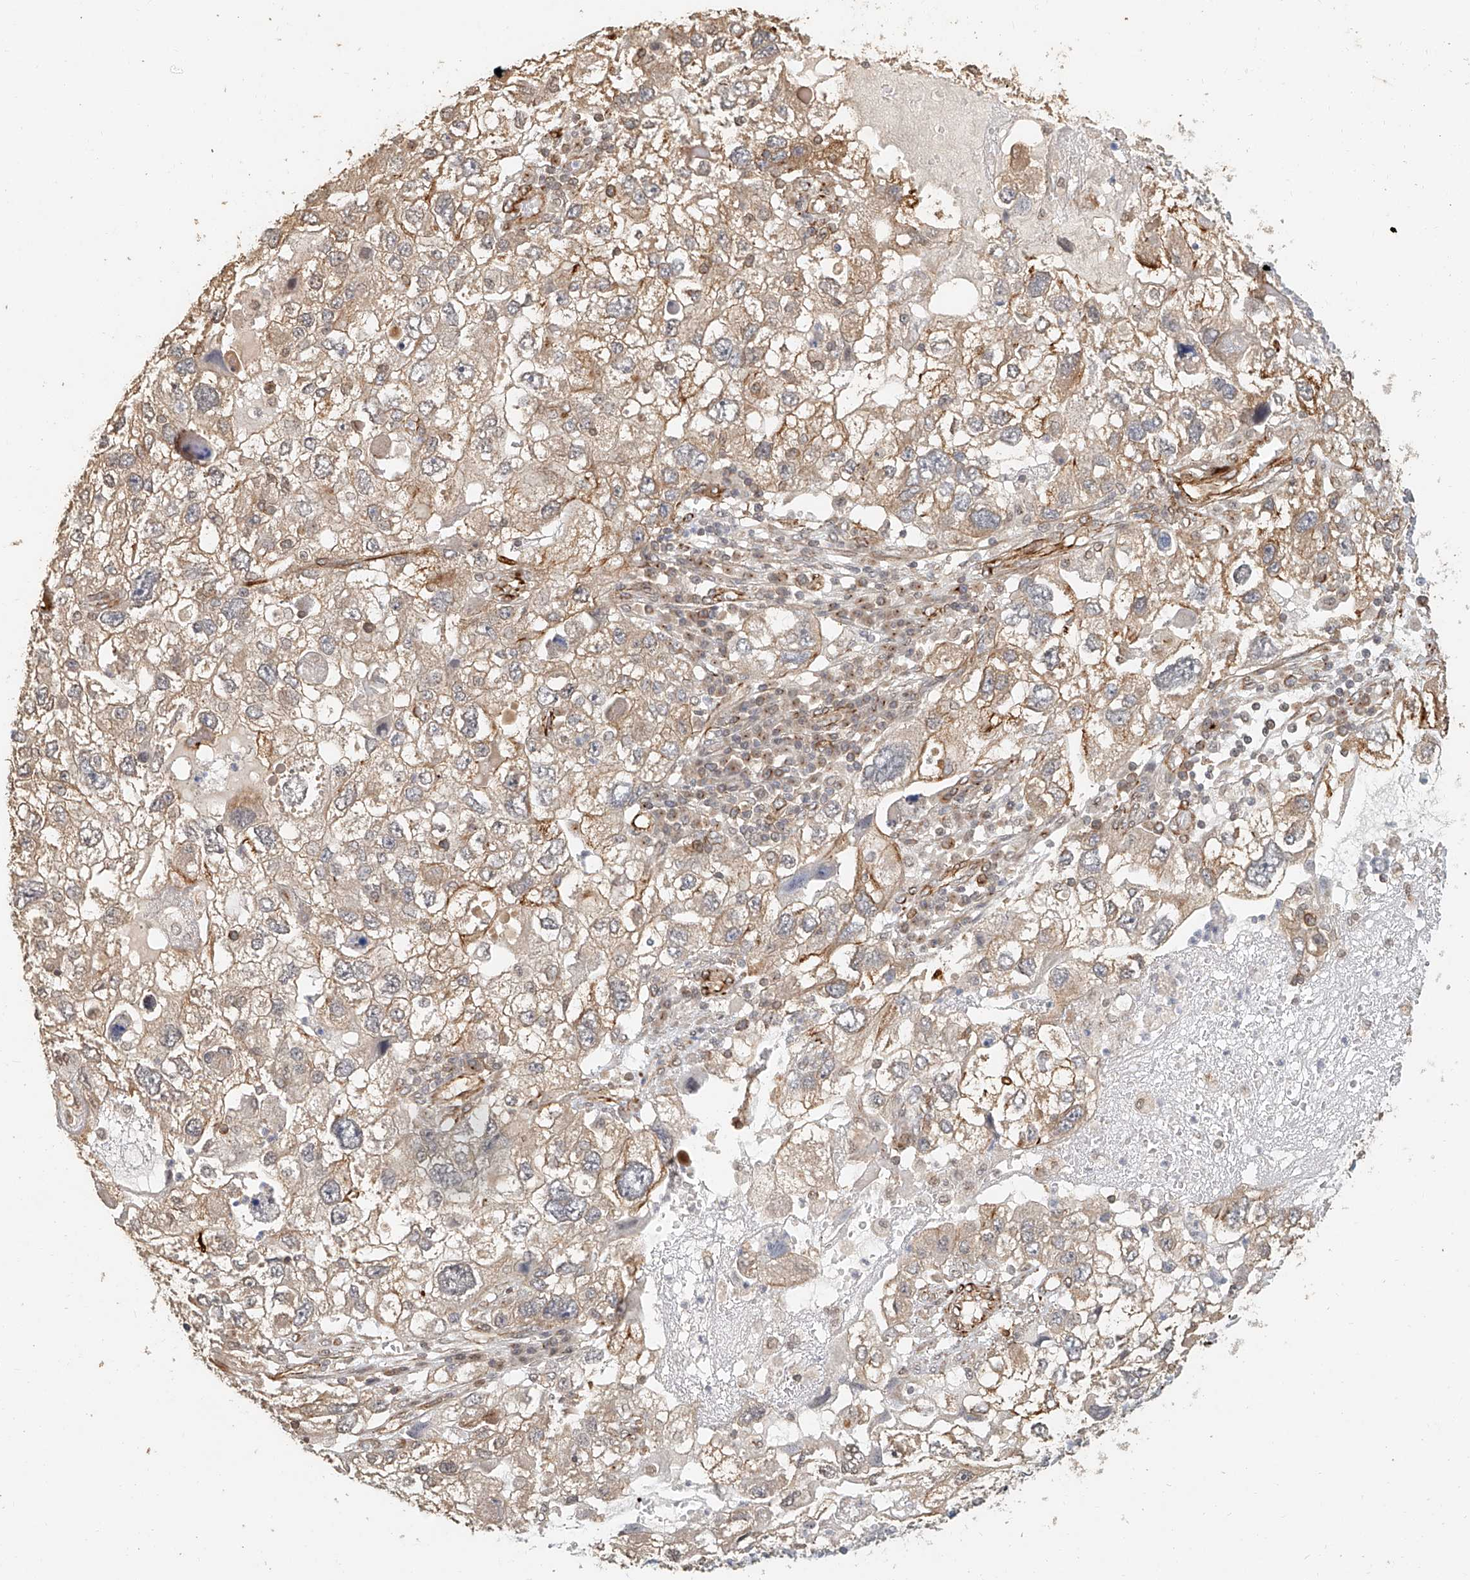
{"staining": {"intensity": "weak", "quantity": "25%-75%", "location": "cytoplasmic/membranous"}, "tissue": "endometrial cancer", "cell_type": "Tumor cells", "image_type": "cancer", "snomed": [{"axis": "morphology", "description": "Adenocarcinoma, NOS"}, {"axis": "topography", "description": "Endometrium"}], "caption": "The micrograph demonstrates a brown stain indicating the presence of a protein in the cytoplasmic/membranous of tumor cells in endometrial cancer.", "gene": "NAP1L1", "patient": {"sex": "female", "age": 49}}